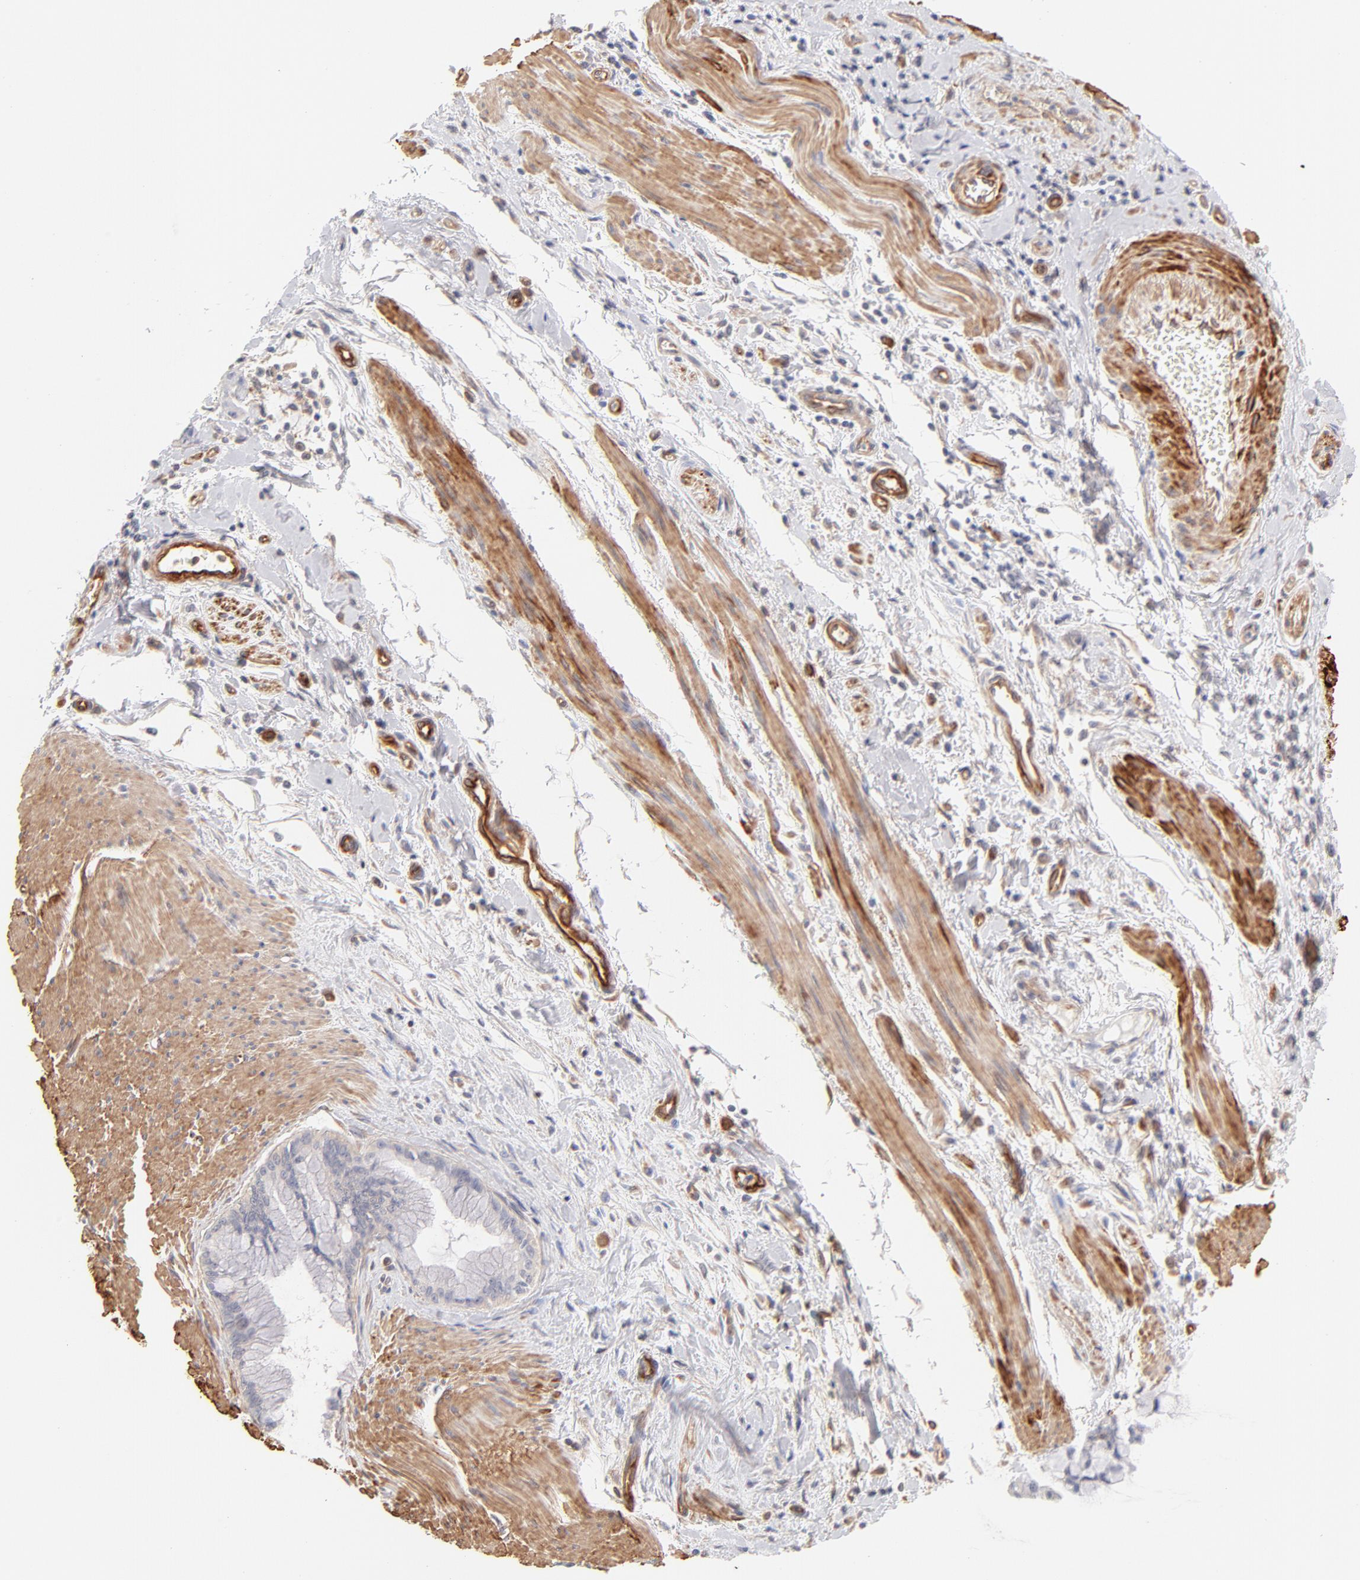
{"staining": {"intensity": "negative", "quantity": "none", "location": "none"}, "tissue": "pancreatic cancer", "cell_type": "Tumor cells", "image_type": "cancer", "snomed": [{"axis": "morphology", "description": "Adenocarcinoma, NOS"}, {"axis": "topography", "description": "Pancreas"}], "caption": "Protein analysis of pancreatic adenocarcinoma demonstrates no significant positivity in tumor cells. (Stains: DAB immunohistochemistry with hematoxylin counter stain, Microscopy: brightfield microscopy at high magnification).", "gene": "LDLRAP1", "patient": {"sex": "male", "age": 59}}